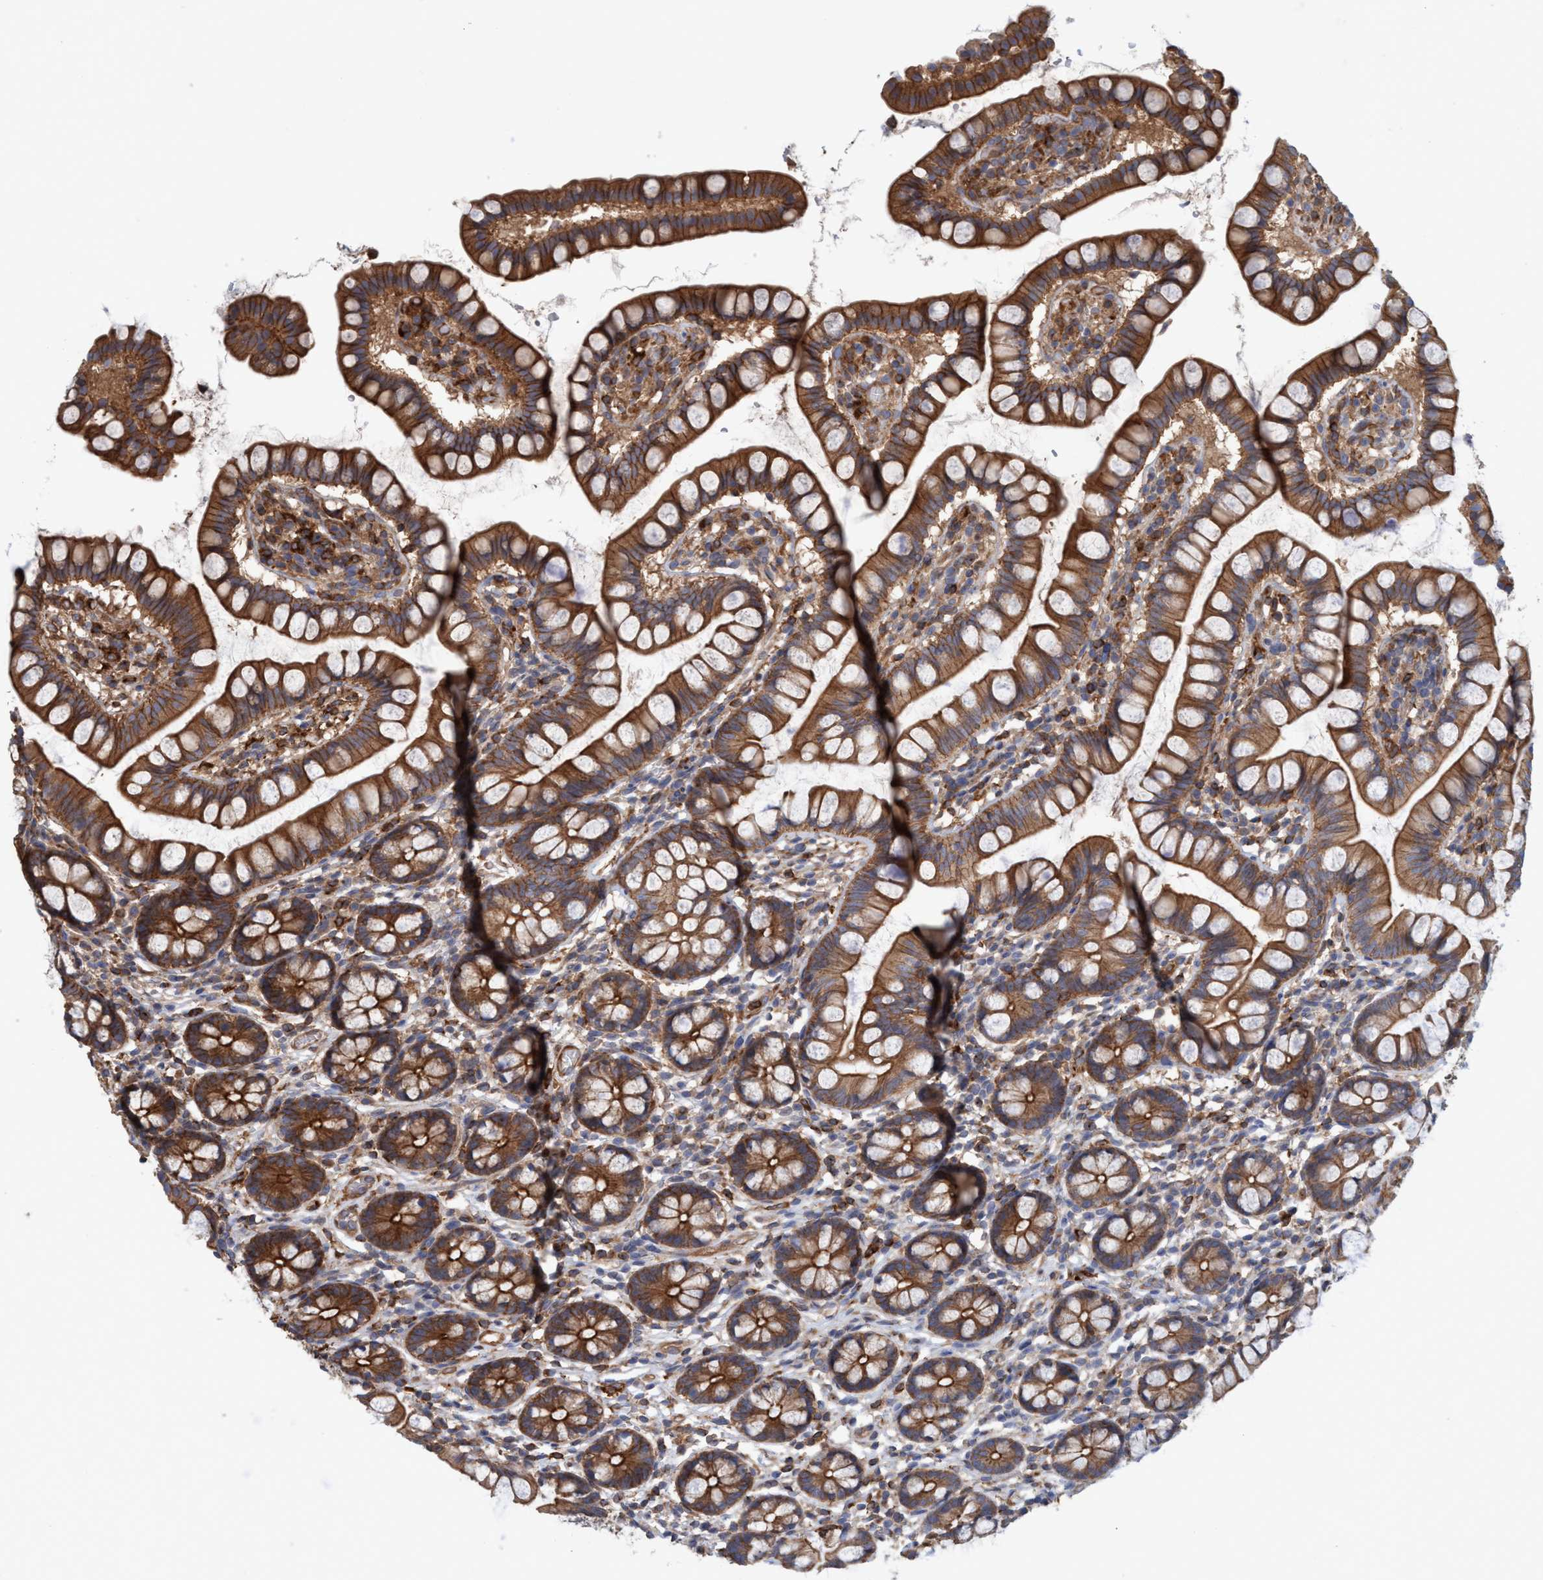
{"staining": {"intensity": "strong", "quantity": ">75%", "location": "cytoplasmic/membranous"}, "tissue": "small intestine", "cell_type": "Glandular cells", "image_type": "normal", "snomed": [{"axis": "morphology", "description": "Normal tissue, NOS"}, {"axis": "topography", "description": "Small intestine"}], "caption": "Normal small intestine displays strong cytoplasmic/membranous expression in about >75% of glandular cells.", "gene": "SPECC1", "patient": {"sex": "female", "age": 84}}